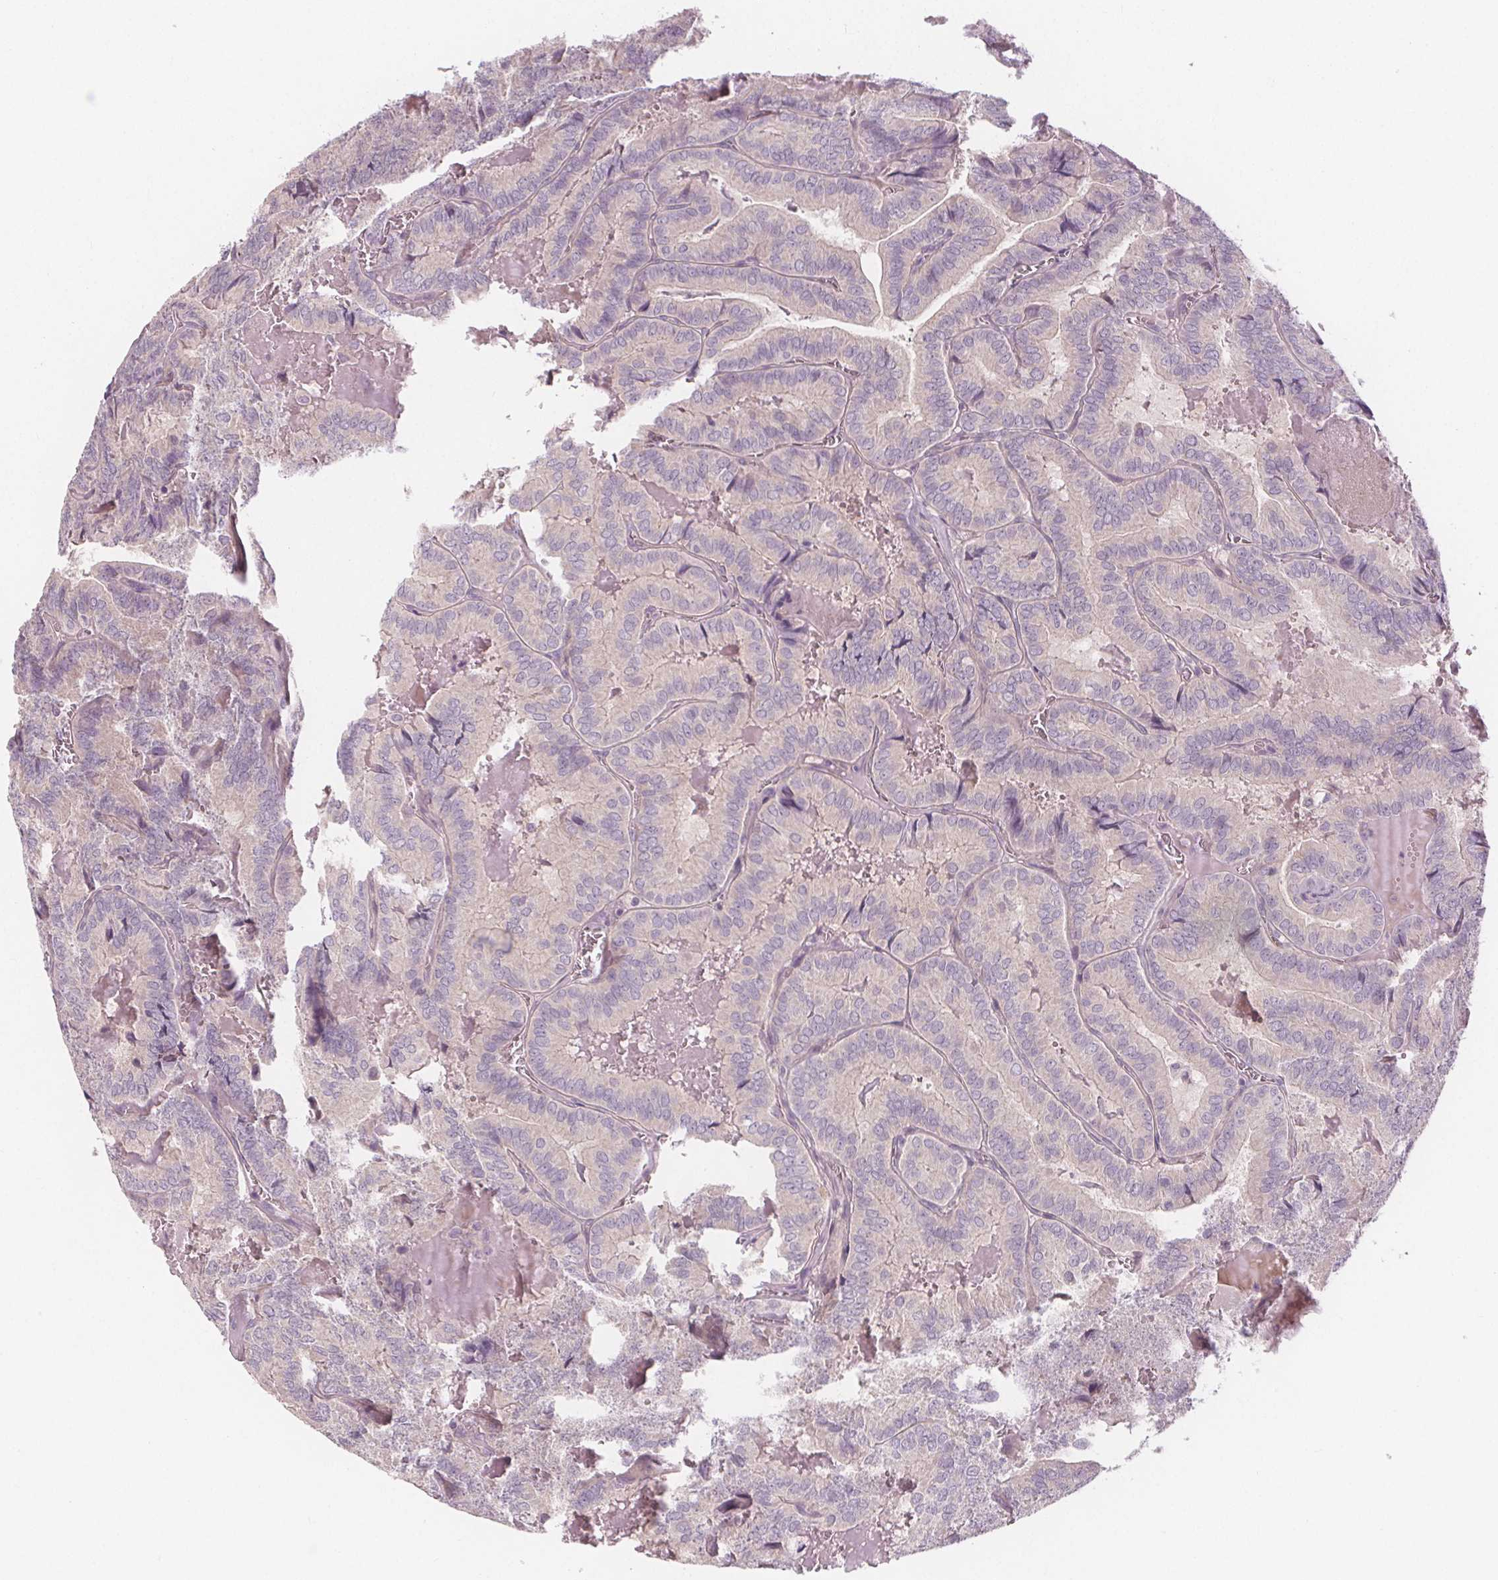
{"staining": {"intensity": "negative", "quantity": "none", "location": "none"}, "tissue": "thyroid cancer", "cell_type": "Tumor cells", "image_type": "cancer", "snomed": [{"axis": "morphology", "description": "Papillary adenocarcinoma, NOS"}, {"axis": "topography", "description": "Thyroid gland"}], "caption": "High power microscopy histopathology image of an IHC histopathology image of thyroid cancer, revealing no significant positivity in tumor cells.", "gene": "VNN1", "patient": {"sex": "female", "age": 75}}